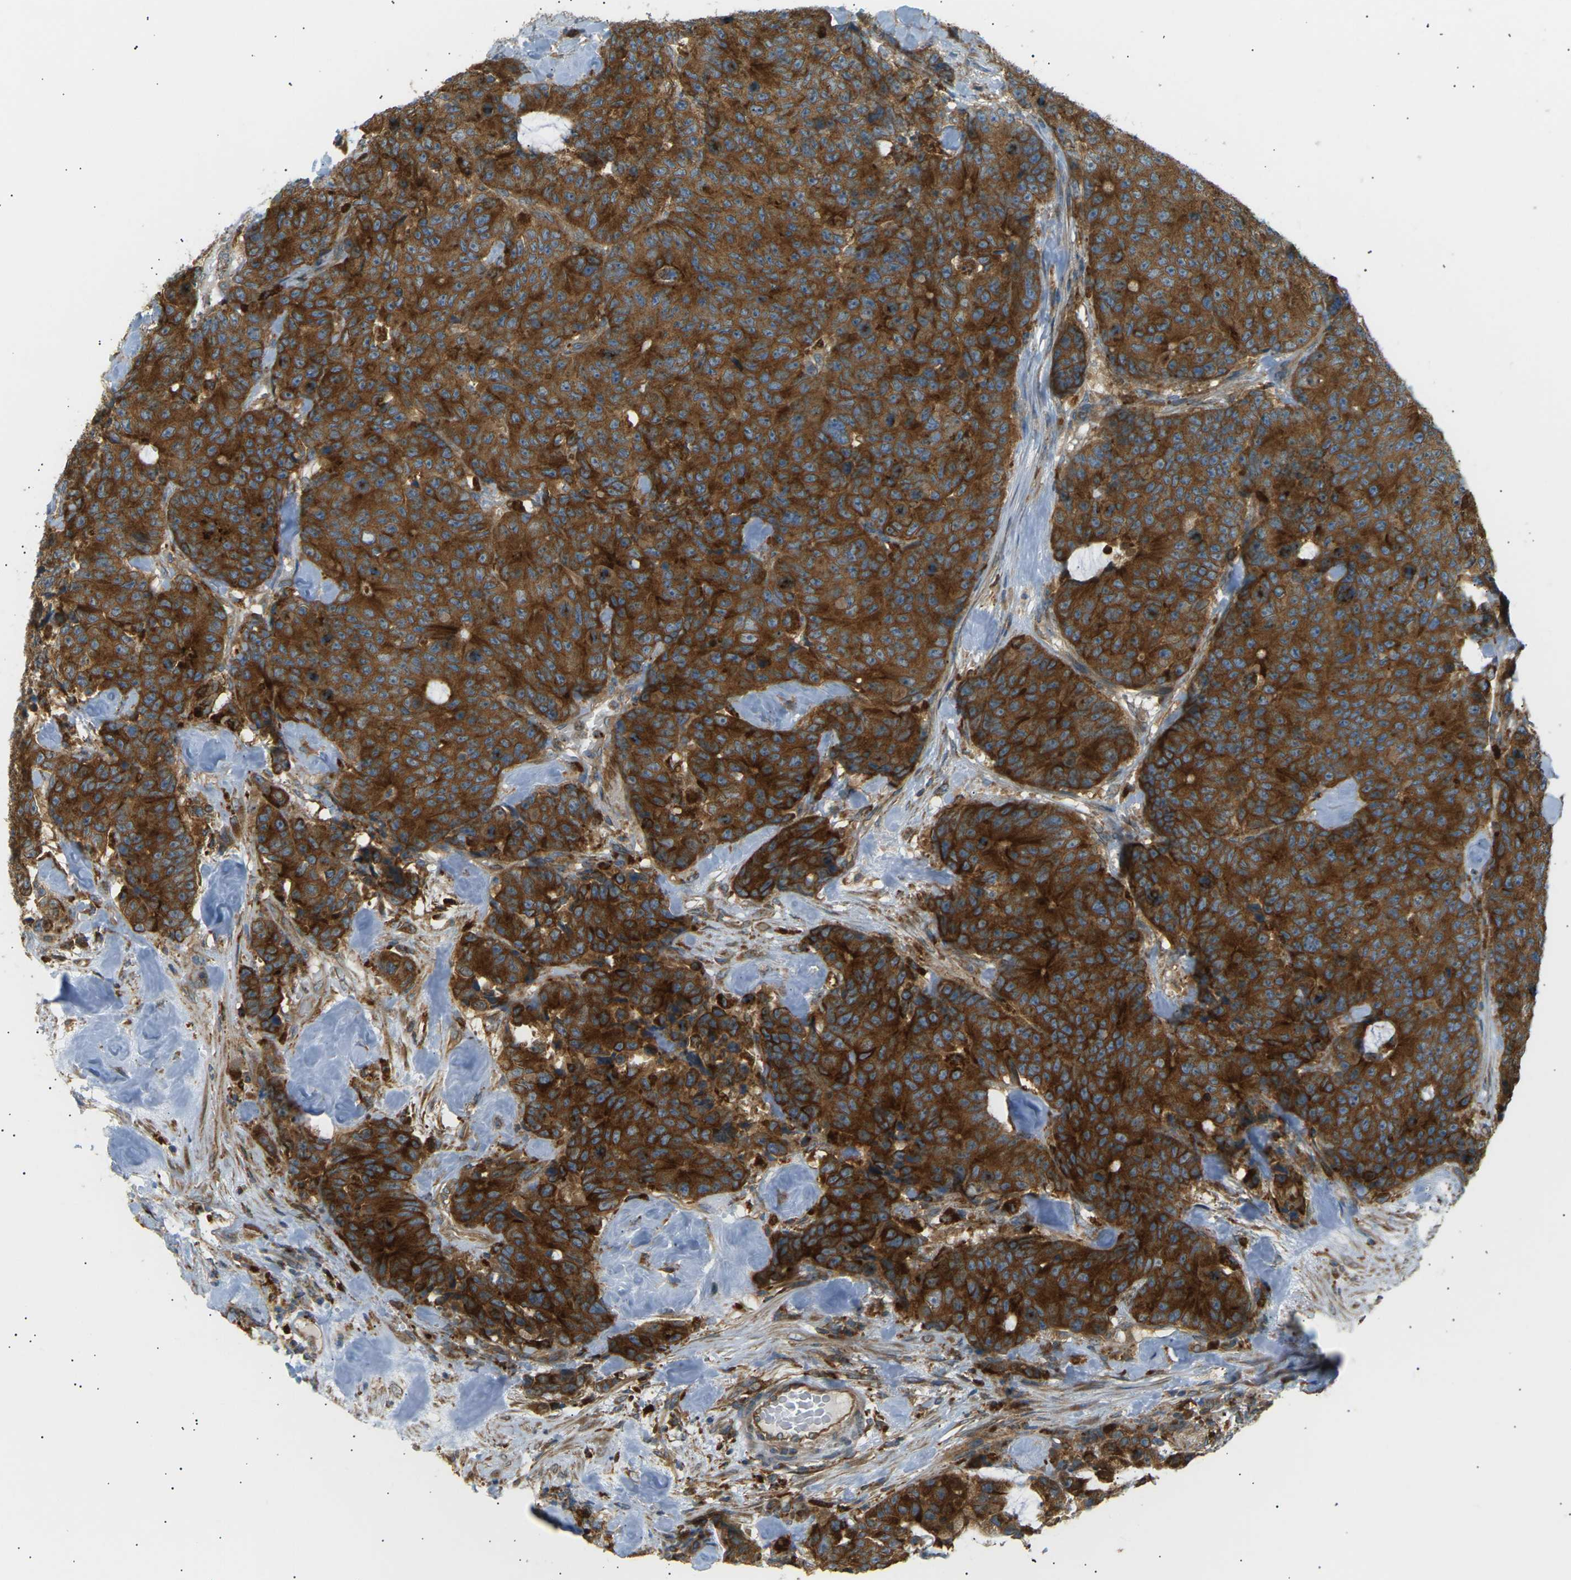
{"staining": {"intensity": "strong", "quantity": ">75%", "location": "cytoplasmic/membranous"}, "tissue": "colorectal cancer", "cell_type": "Tumor cells", "image_type": "cancer", "snomed": [{"axis": "morphology", "description": "Adenocarcinoma, NOS"}, {"axis": "topography", "description": "Colon"}], "caption": "A brown stain labels strong cytoplasmic/membranous expression of a protein in human colorectal cancer (adenocarcinoma) tumor cells. The staining was performed using DAB, with brown indicating positive protein expression. Nuclei are stained blue with hematoxylin.", "gene": "CDK17", "patient": {"sex": "female", "age": 86}}